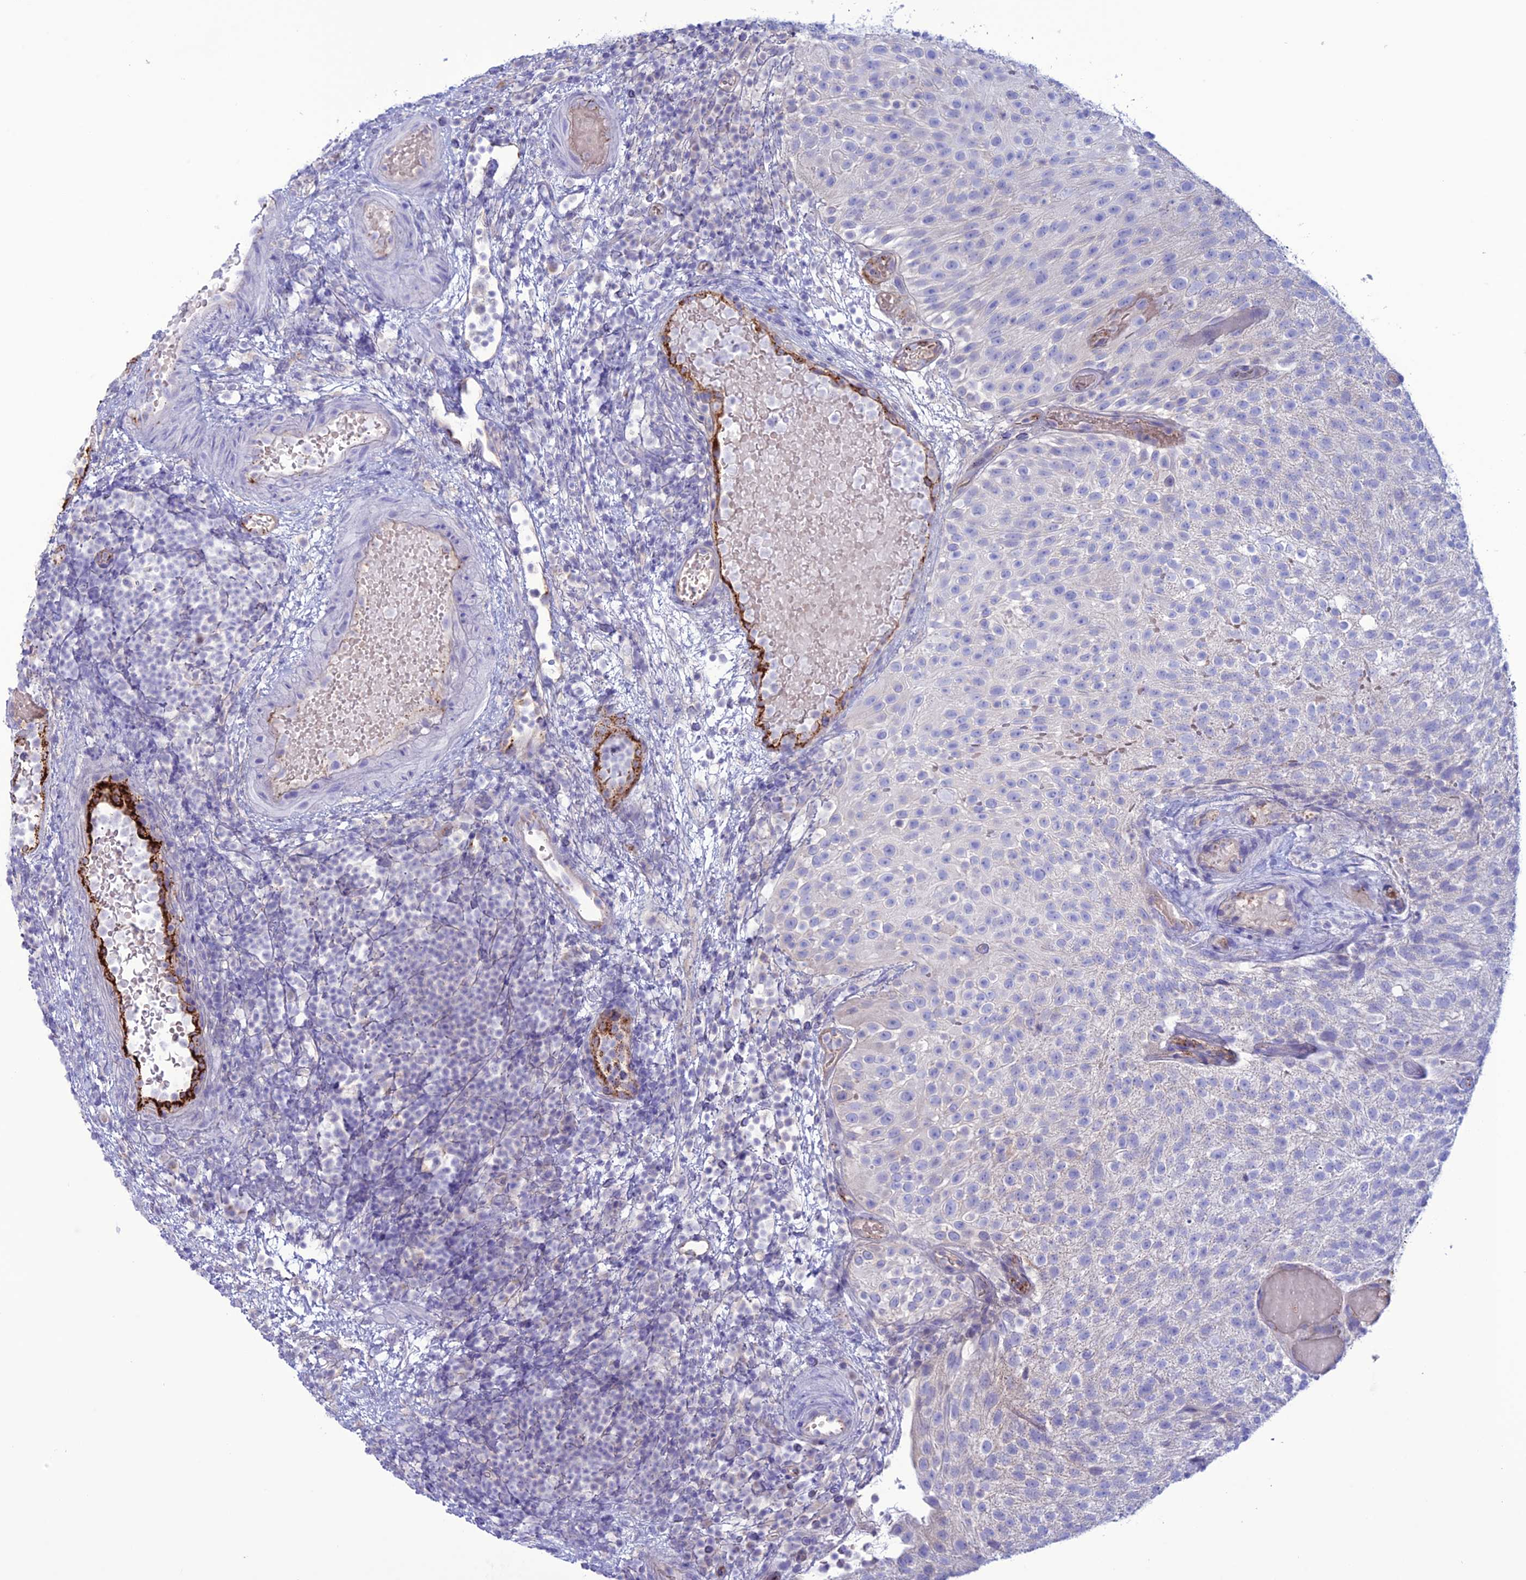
{"staining": {"intensity": "negative", "quantity": "none", "location": "none"}, "tissue": "urothelial cancer", "cell_type": "Tumor cells", "image_type": "cancer", "snomed": [{"axis": "morphology", "description": "Urothelial carcinoma, Low grade"}, {"axis": "topography", "description": "Urinary bladder"}], "caption": "The immunohistochemistry (IHC) histopathology image has no significant staining in tumor cells of urothelial cancer tissue.", "gene": "CDC42EP5", "patient": {"sex": "male", "age": 78}}